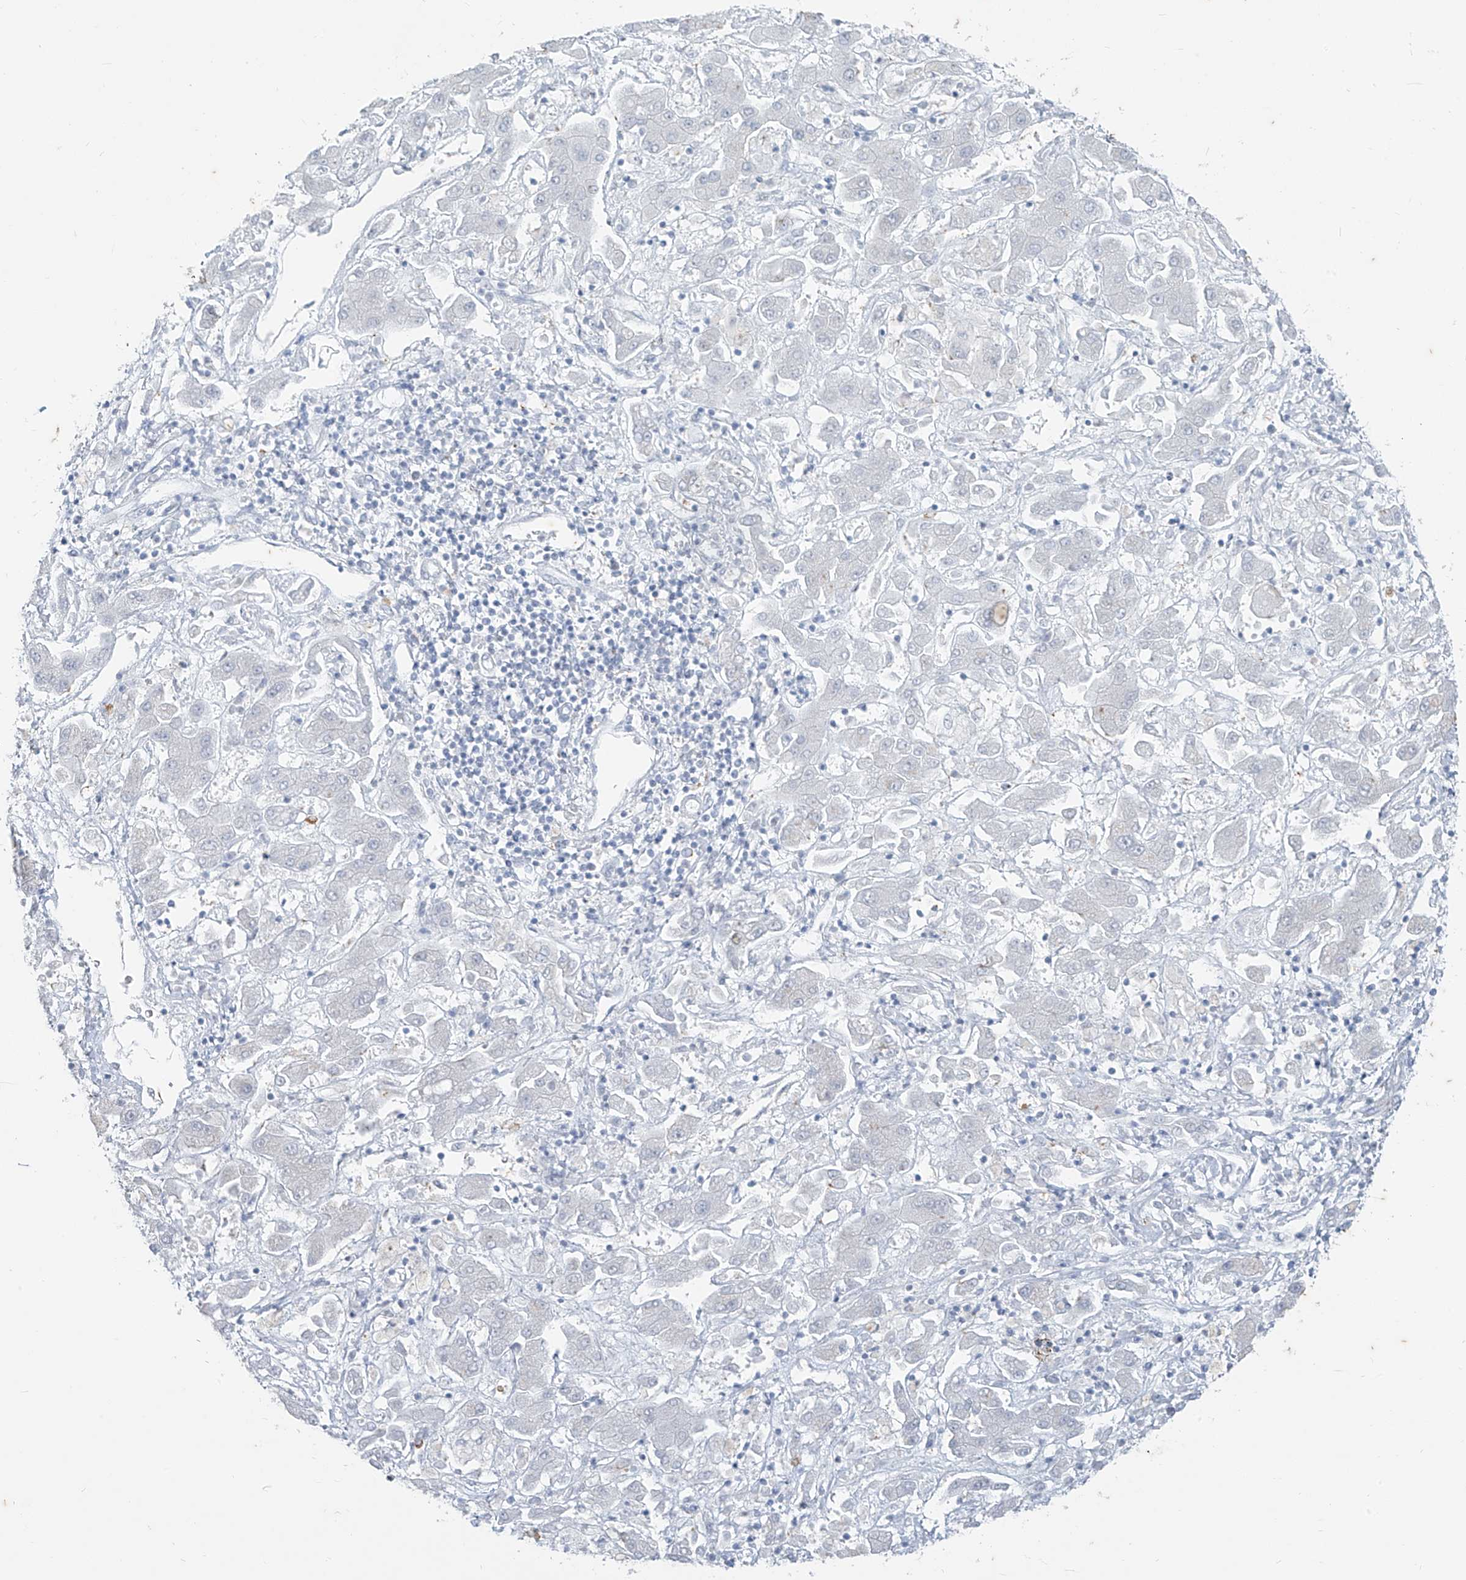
{"staining": {"intensity": "negative", "quantity": "none", "location": "none"}, "tissue": "liver cancer", "cell_type": "Tumor cells", "image_type": "cancer", "snomed": [{"axis": "morphology", "description": "Cholangiocarcinoma"}, {"axis": "topography", "description": "Liver"}], "caption": "Immunohistochemical staining of human cholangiocarcinoma (liver) shows no significant expression in tumor cells.", "gene": "CX3CR1", "patient": {"sex": "male", "age": 50}}